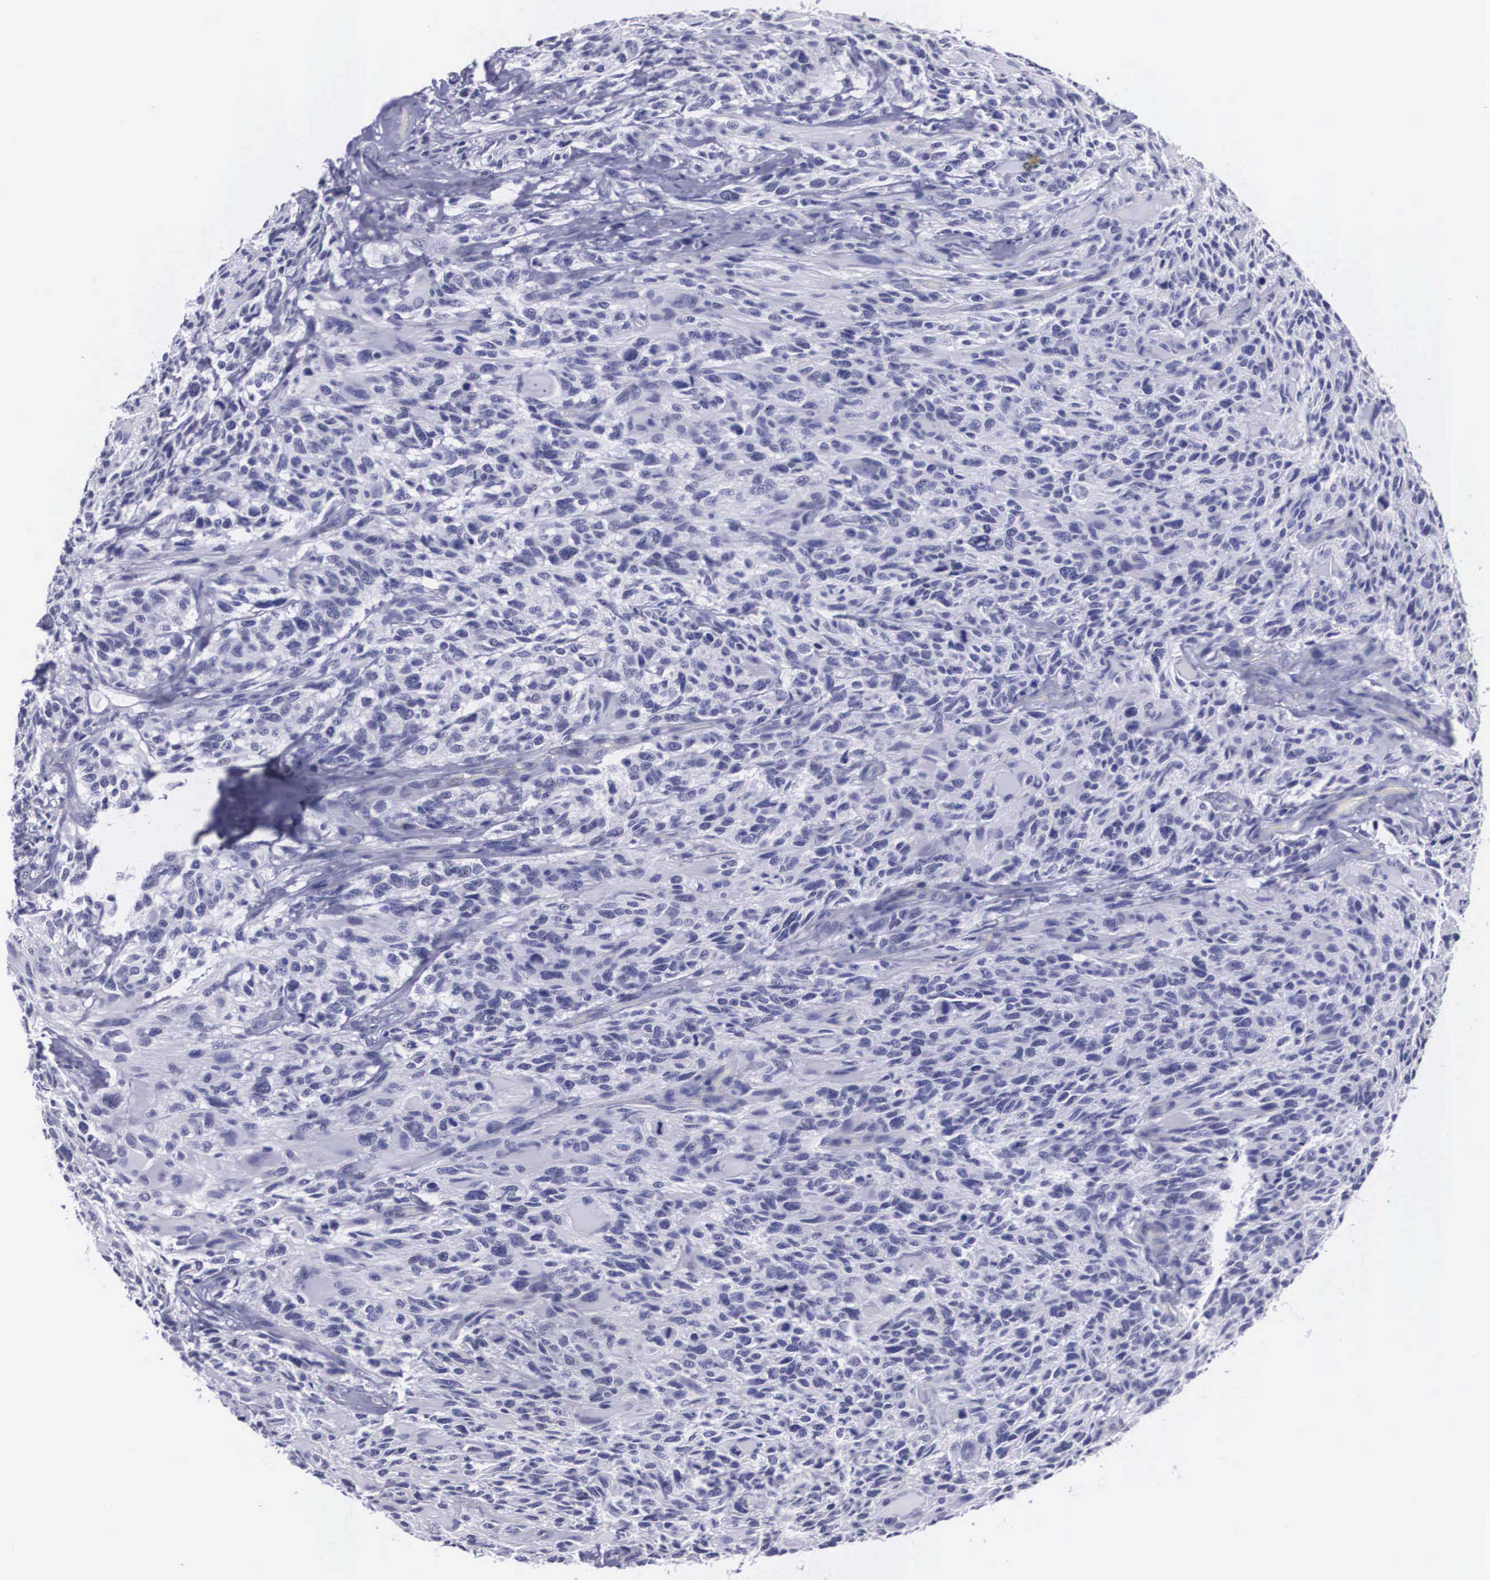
{"staining": {"intensity": "negative", "quantity": "none", "location": "none"}, "tissue": "glioma", "cell_type": "Tumor cells", "image_type": "cancer", "snomed": [{"axis": "morphology", "description": "Glioma, malignant, High grade"}, {"axis": "topography", "description": "Brain"}], "caption": "An IHC histopathology image of malignant high-grade glioma is shown. There is no staining in tumor cells of malignant high-grade glioma.", "gene": "C22orf31", "patient": {"sex": "male", "age": 69}}